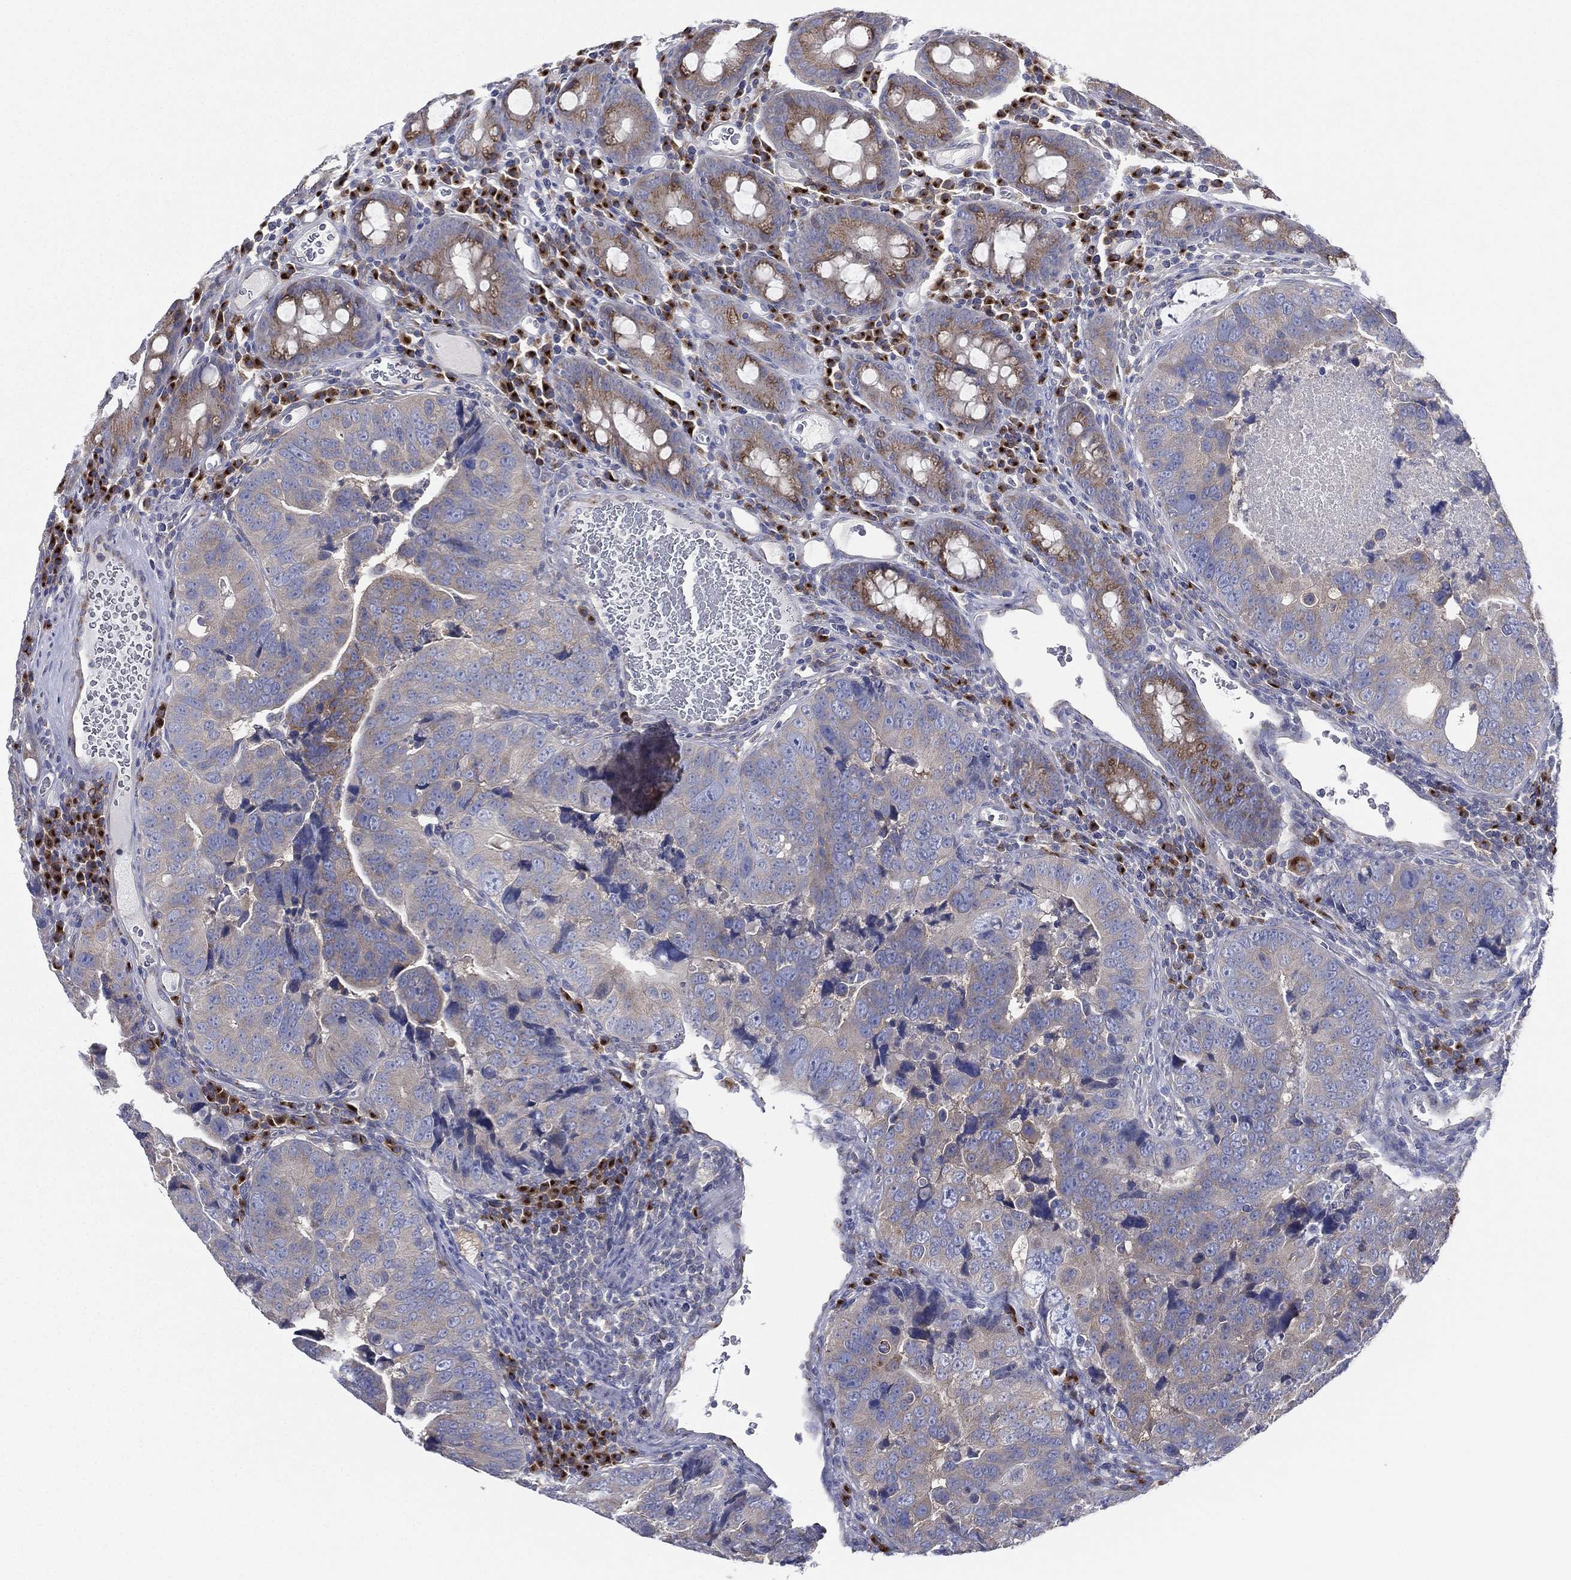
{"staining": {"intensity": "weak", "quantity": "<25%", "location": "cytoplasmic/membranous"}, "tissue": "colorectal cancer", "cell_type": "Tumor cells", "image_type": "cancer", "snomed": [{"axis": "morphology", "description": "Adenocarcinoma, NOS"}, {"axis": "topography", "description": "Colon"}], "caption": "Image shows no protein expression in tumor cells of colorectal adenocarcinoma tissue.", "gene": "ATP8A2", "patient": {"sex": "female", "age": 72}}